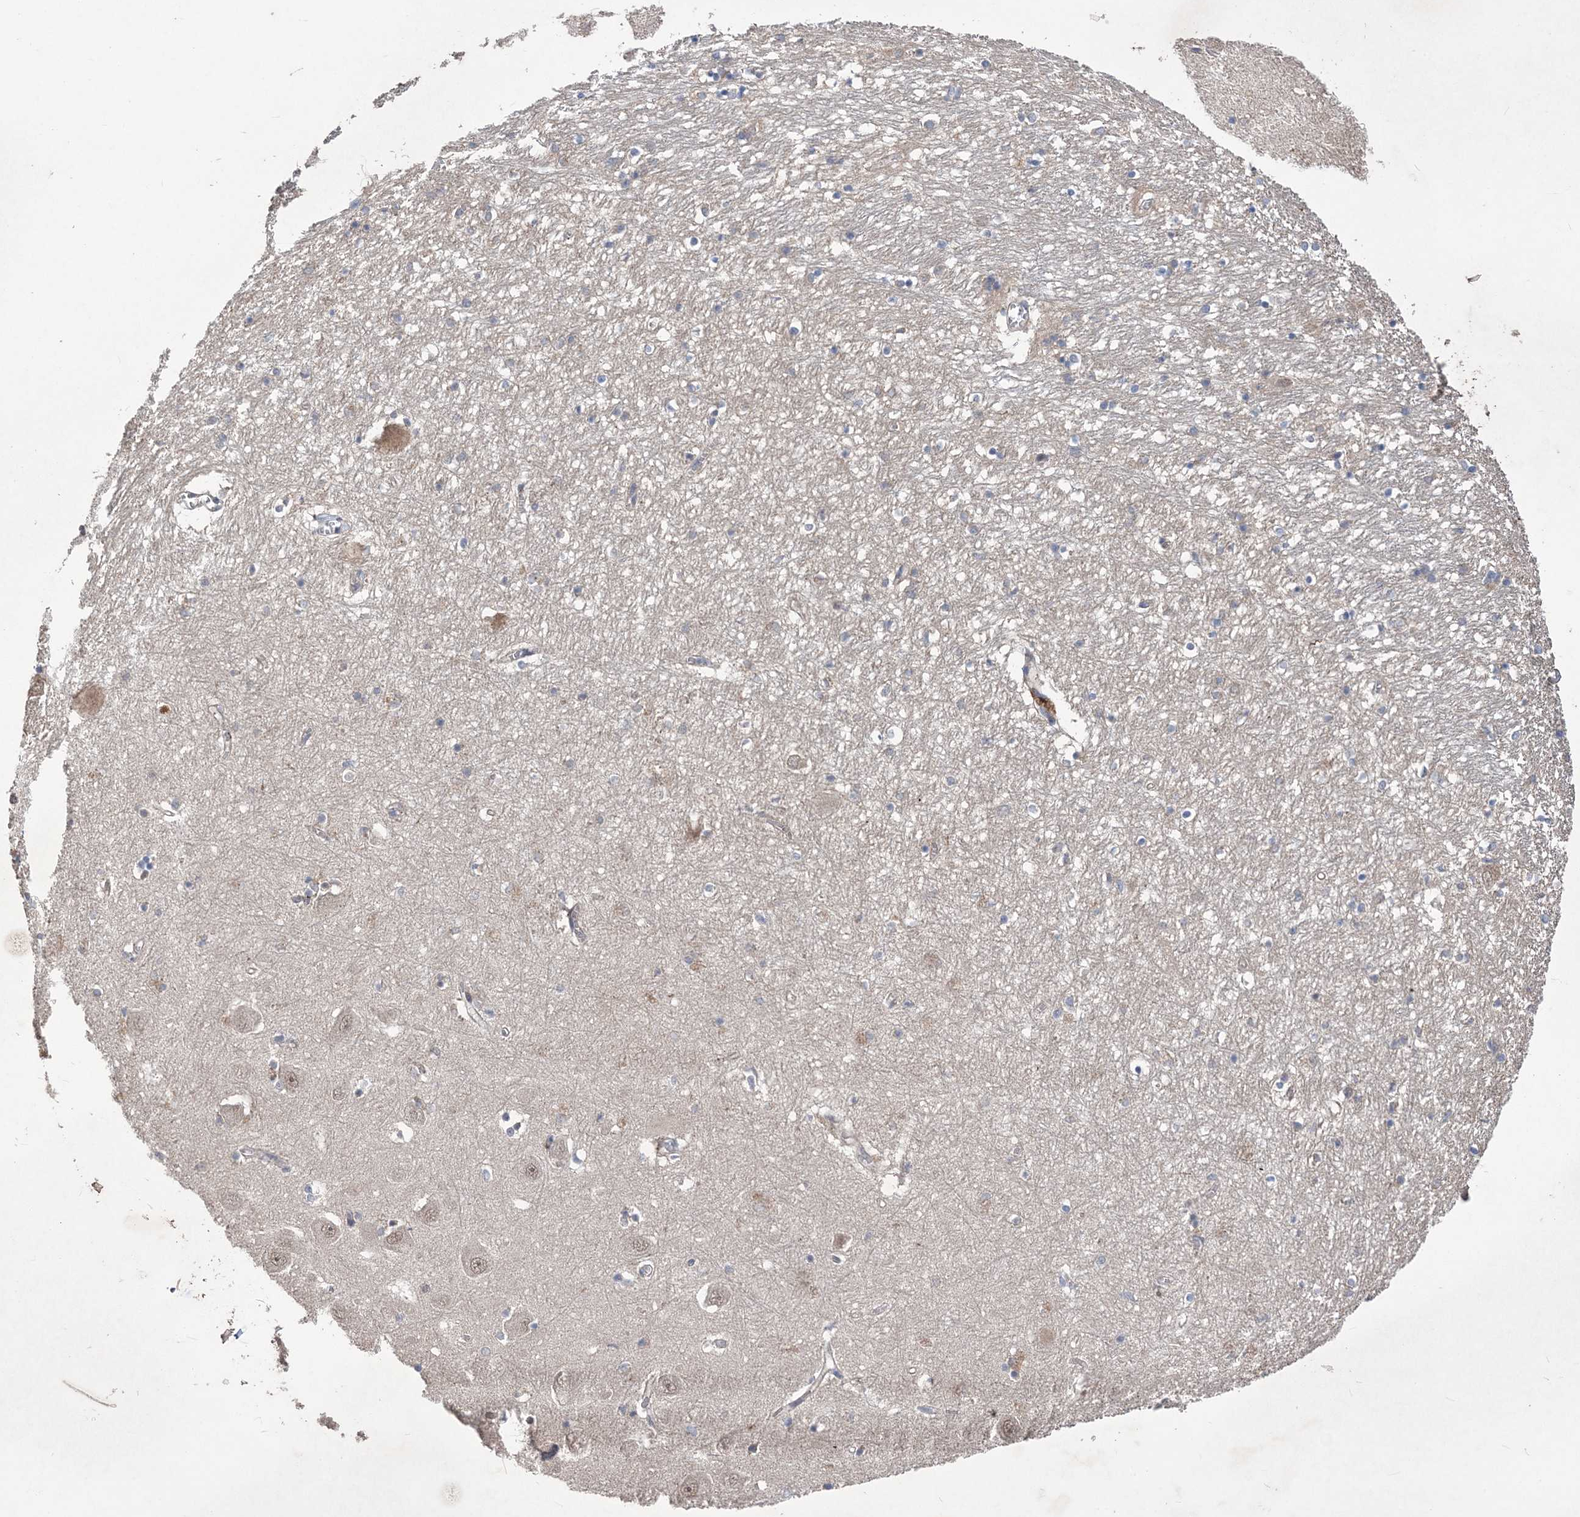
{"staining": {"intensity": "negative", "quantity": "none", "location": "none"}, "tissue": "hippocampus", "cell_type": "Glial cells", "image_type": "normal", "snomed": [{"axis": "morphology", "description": "Normal tissue, NOS"}, {"axis": "topography", "description": "Hippocampus"}], "caption": "Immunohistochemistry micrograph of benign hippocampus stained for a protein (brown), which displays no staining in glial cells.", "gene": "MTRF1L", "patient": {"sex": "male", "age": 70}}